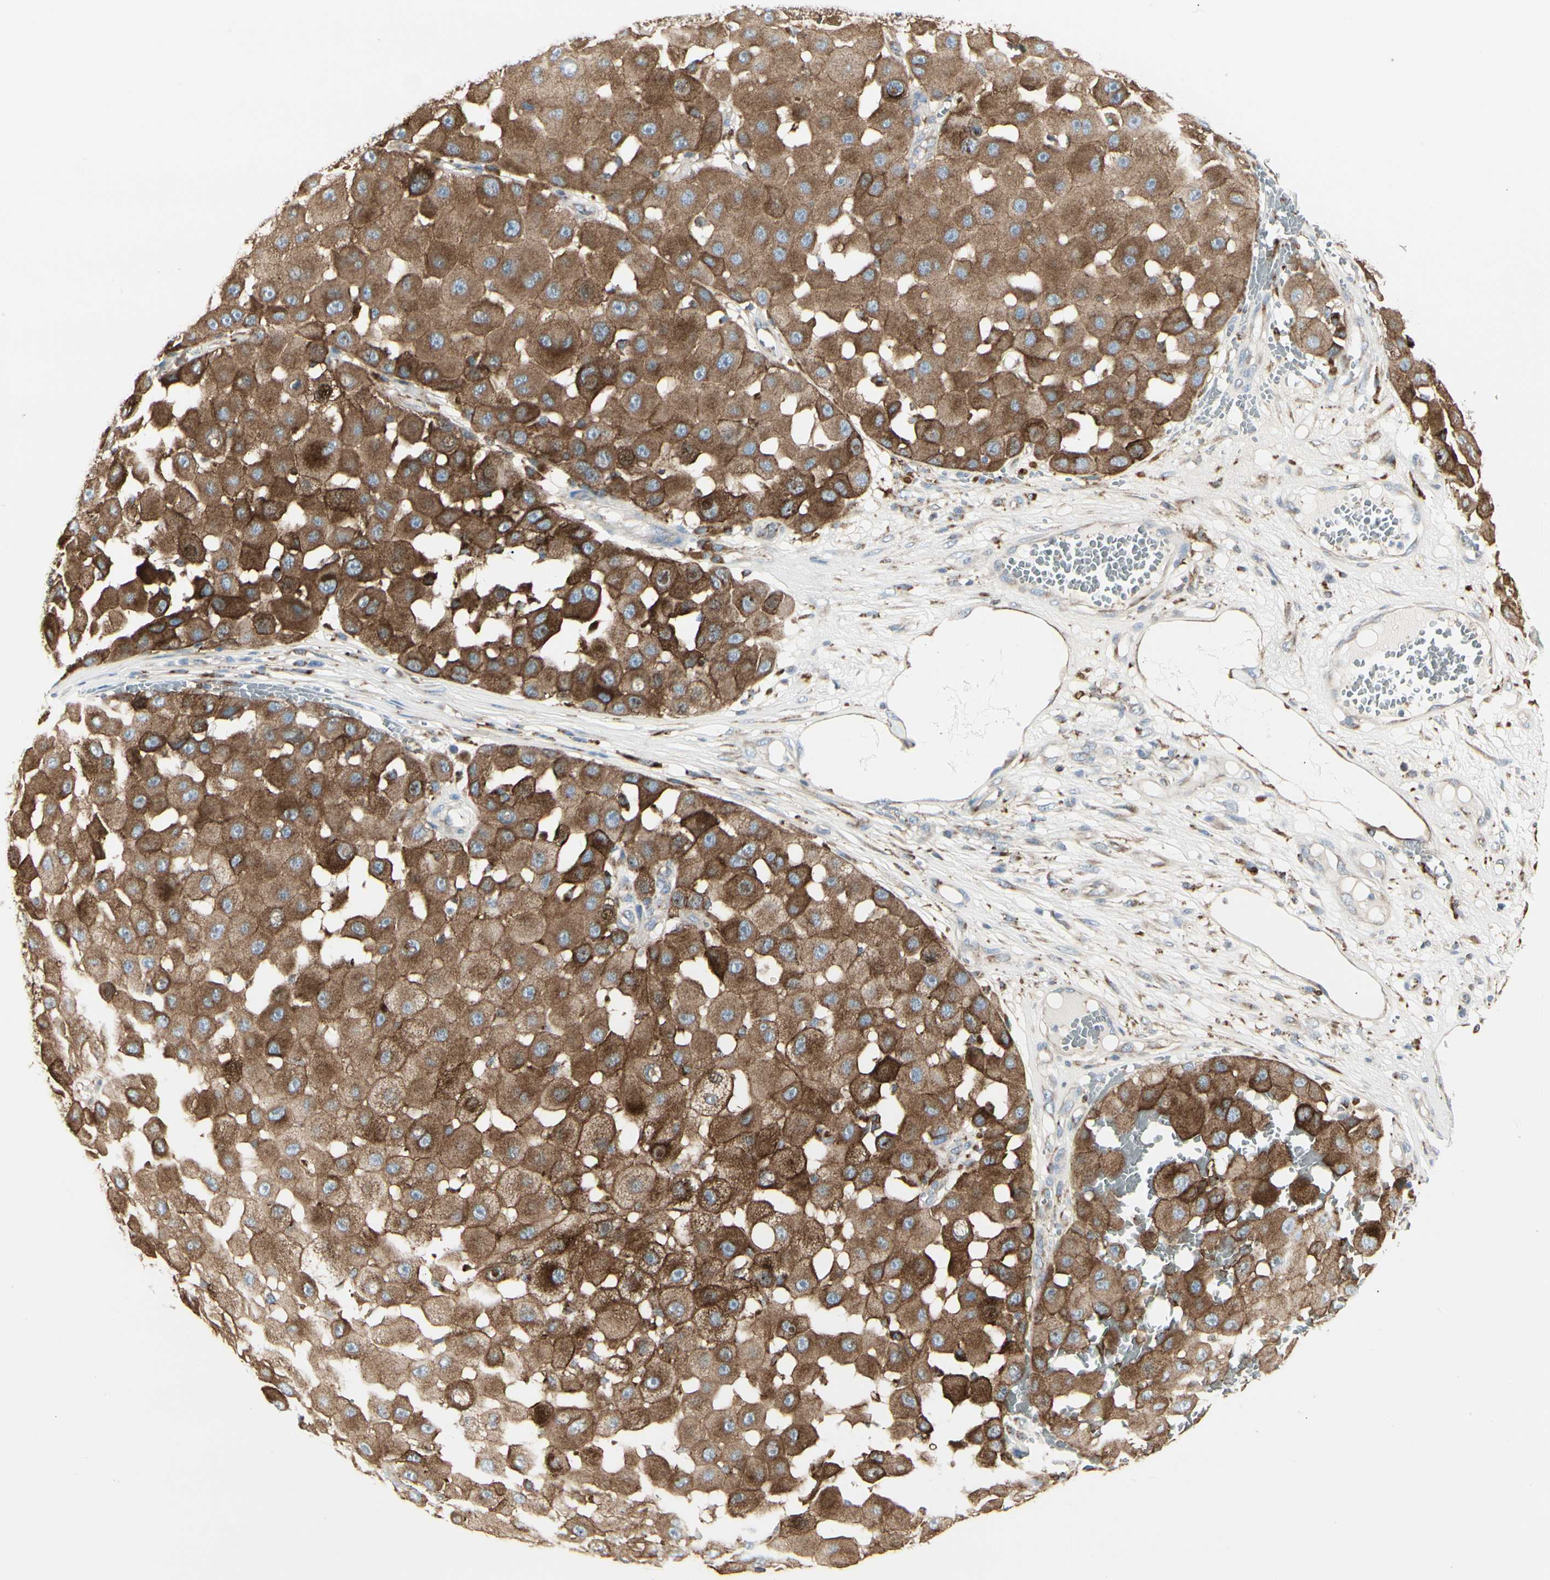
{"staining": {"intensity": "moderate", "quantity": ">75%", "location": "cytoplasmic/membranous"}, "tissue": "melanoma", "cell_type": "Tumor cells", "image_type": "cancer", "snomed": [{"axis": "morphology", "description": "Malignant melanoma, NOS"}, {"axis": "topography", "description": "Skin"}], "caption": "Immunohistochemical staining of human malignant melanoma demonstrates medium levels of moderate cytoplasmic/membranous protein positivity in about >75% of tumor cells. Using DAB (brown) and hematoxylin (blue) stains, captured at high magnification using brightfield microscopy.", "gene": "ATP6V1B2", "patient": {"sex": "female", "age": 81}}